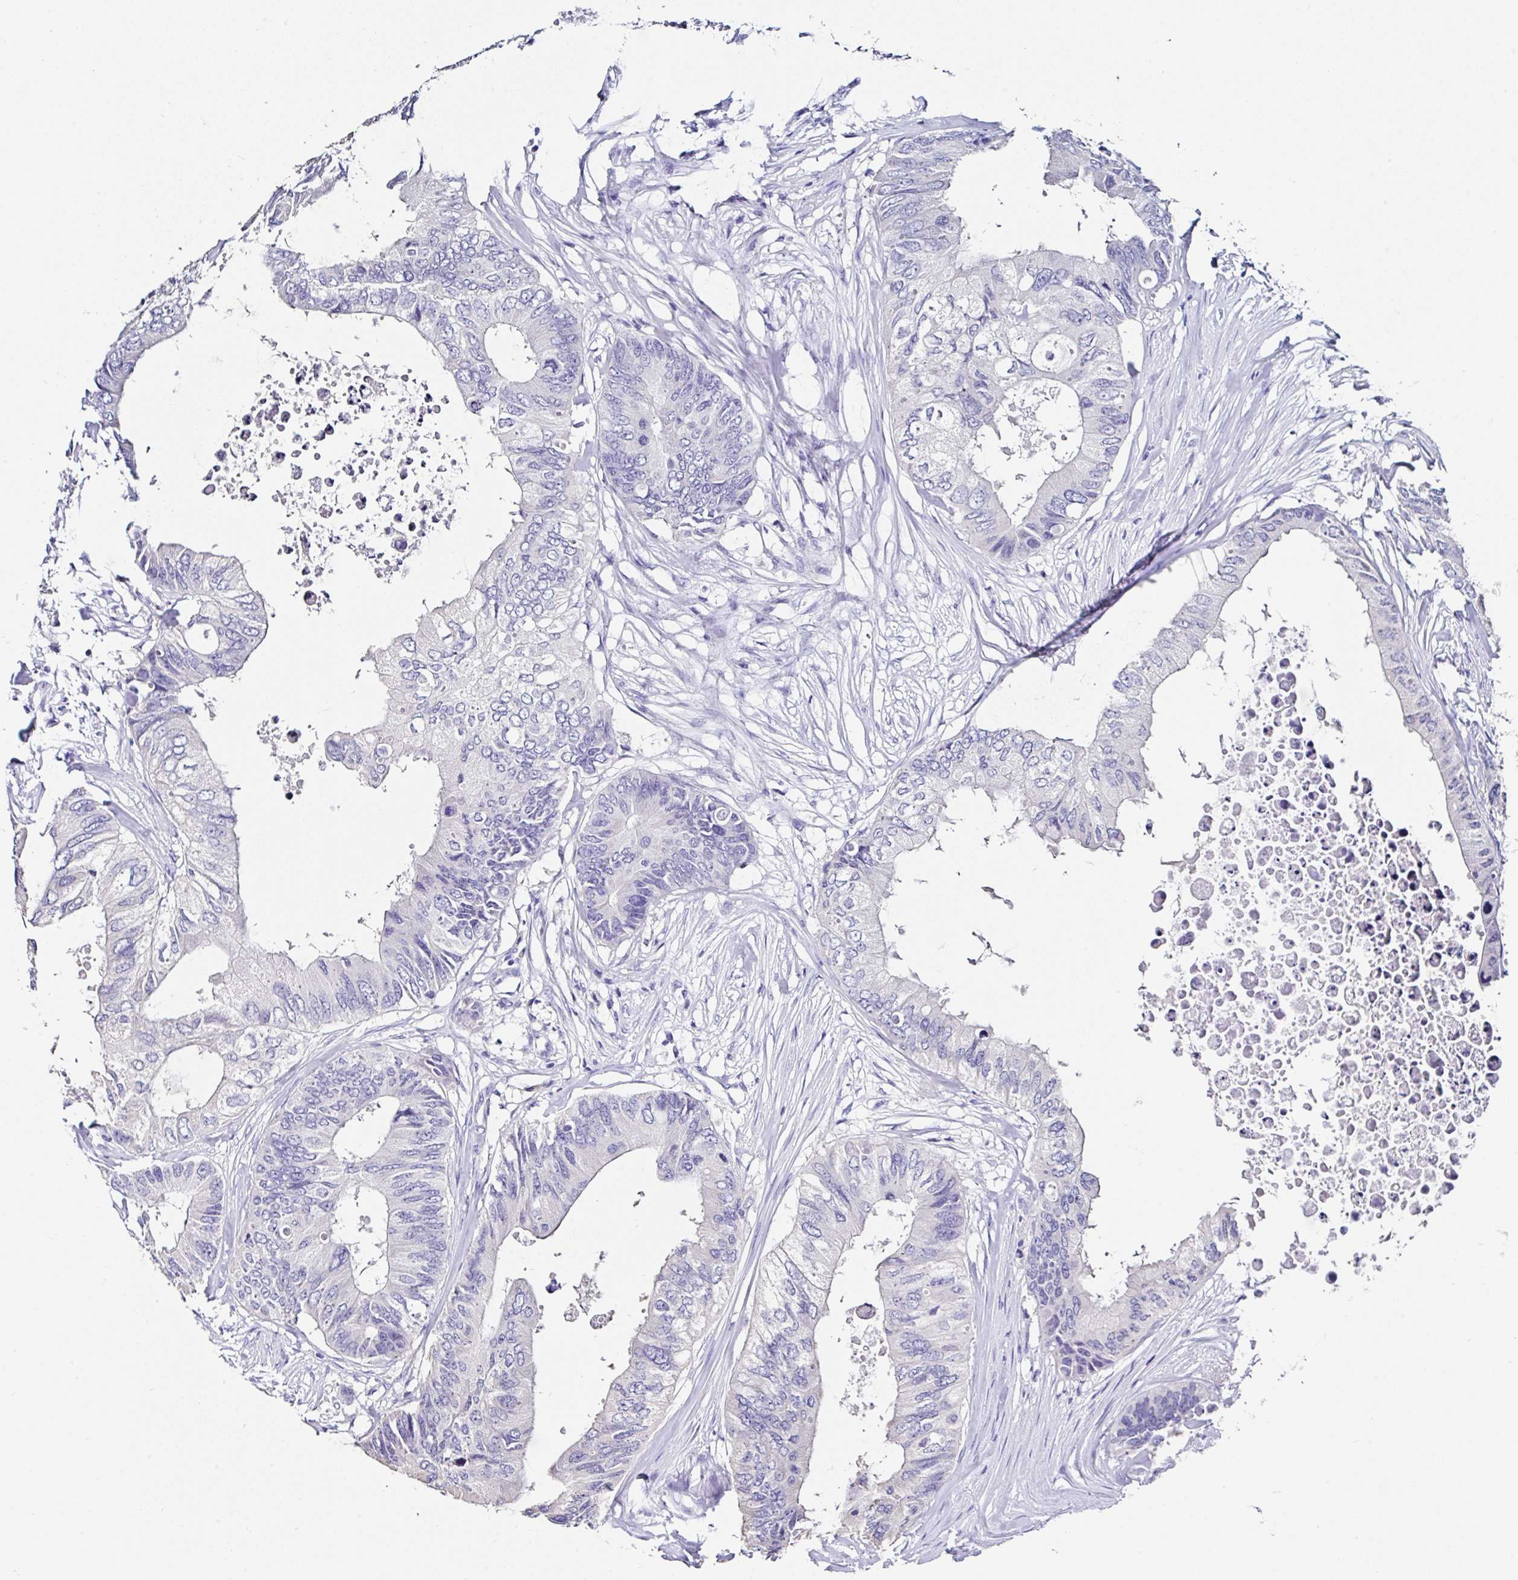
{"staining": {"intensity": "negative", "quantity": "none", "location": "none"}, "tissue": "colorectal cancer", "cell_type": "Tumor cells", "image_type": "cancer", "snomed": [{"axis": "morphology", "description": "Adenocarcinoma, NOS"}, {"axis": "topography", "description": "Colon"}], "caption": "Immunohistochemistry photomicrograph of human colorectal adenocarcinoma stained for a protein (brown), which exhibits no expression in tumor cells.", "gene": "TMPRSS11E", "patient": {"sex": "male", "age": 71}}